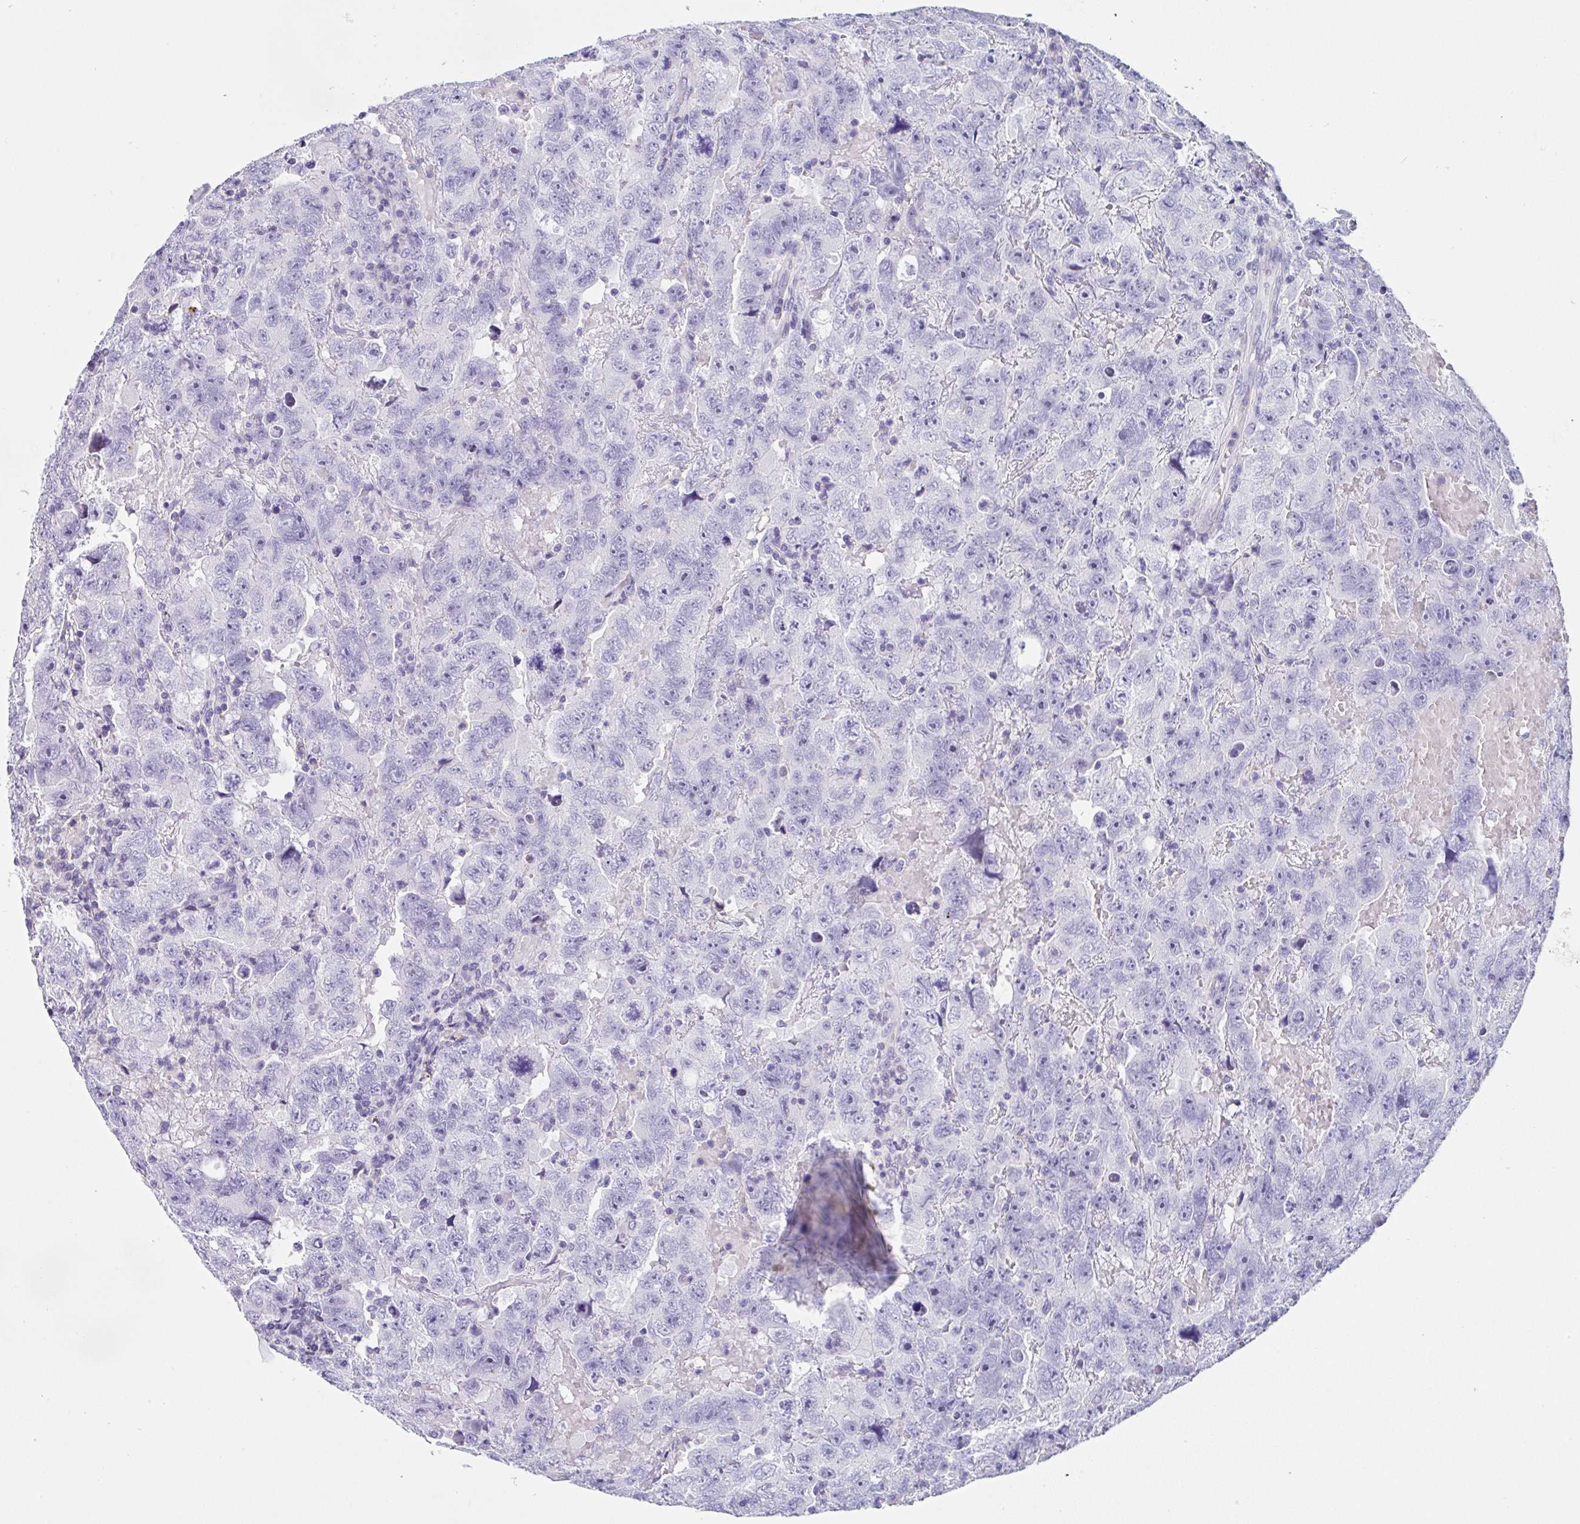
{"staining": {"intensity": "negative", "quantity": "none", "location": "none"}, "tissue": "testis cancer", "cell_type": "Tumor cells", "image_type": "cancer", "snomed": [{"axis": "morphology", "description": "Carcinoma, Embryonal, NOS"}, {"axis": "topography", "description": "Testis"}], "caption": "IHC of embryonal carcinoma (testis) exhibits no positivity in tumor cells.", "gene": "UGT3A1", "patient": {"sex": "male", "age": 45}}